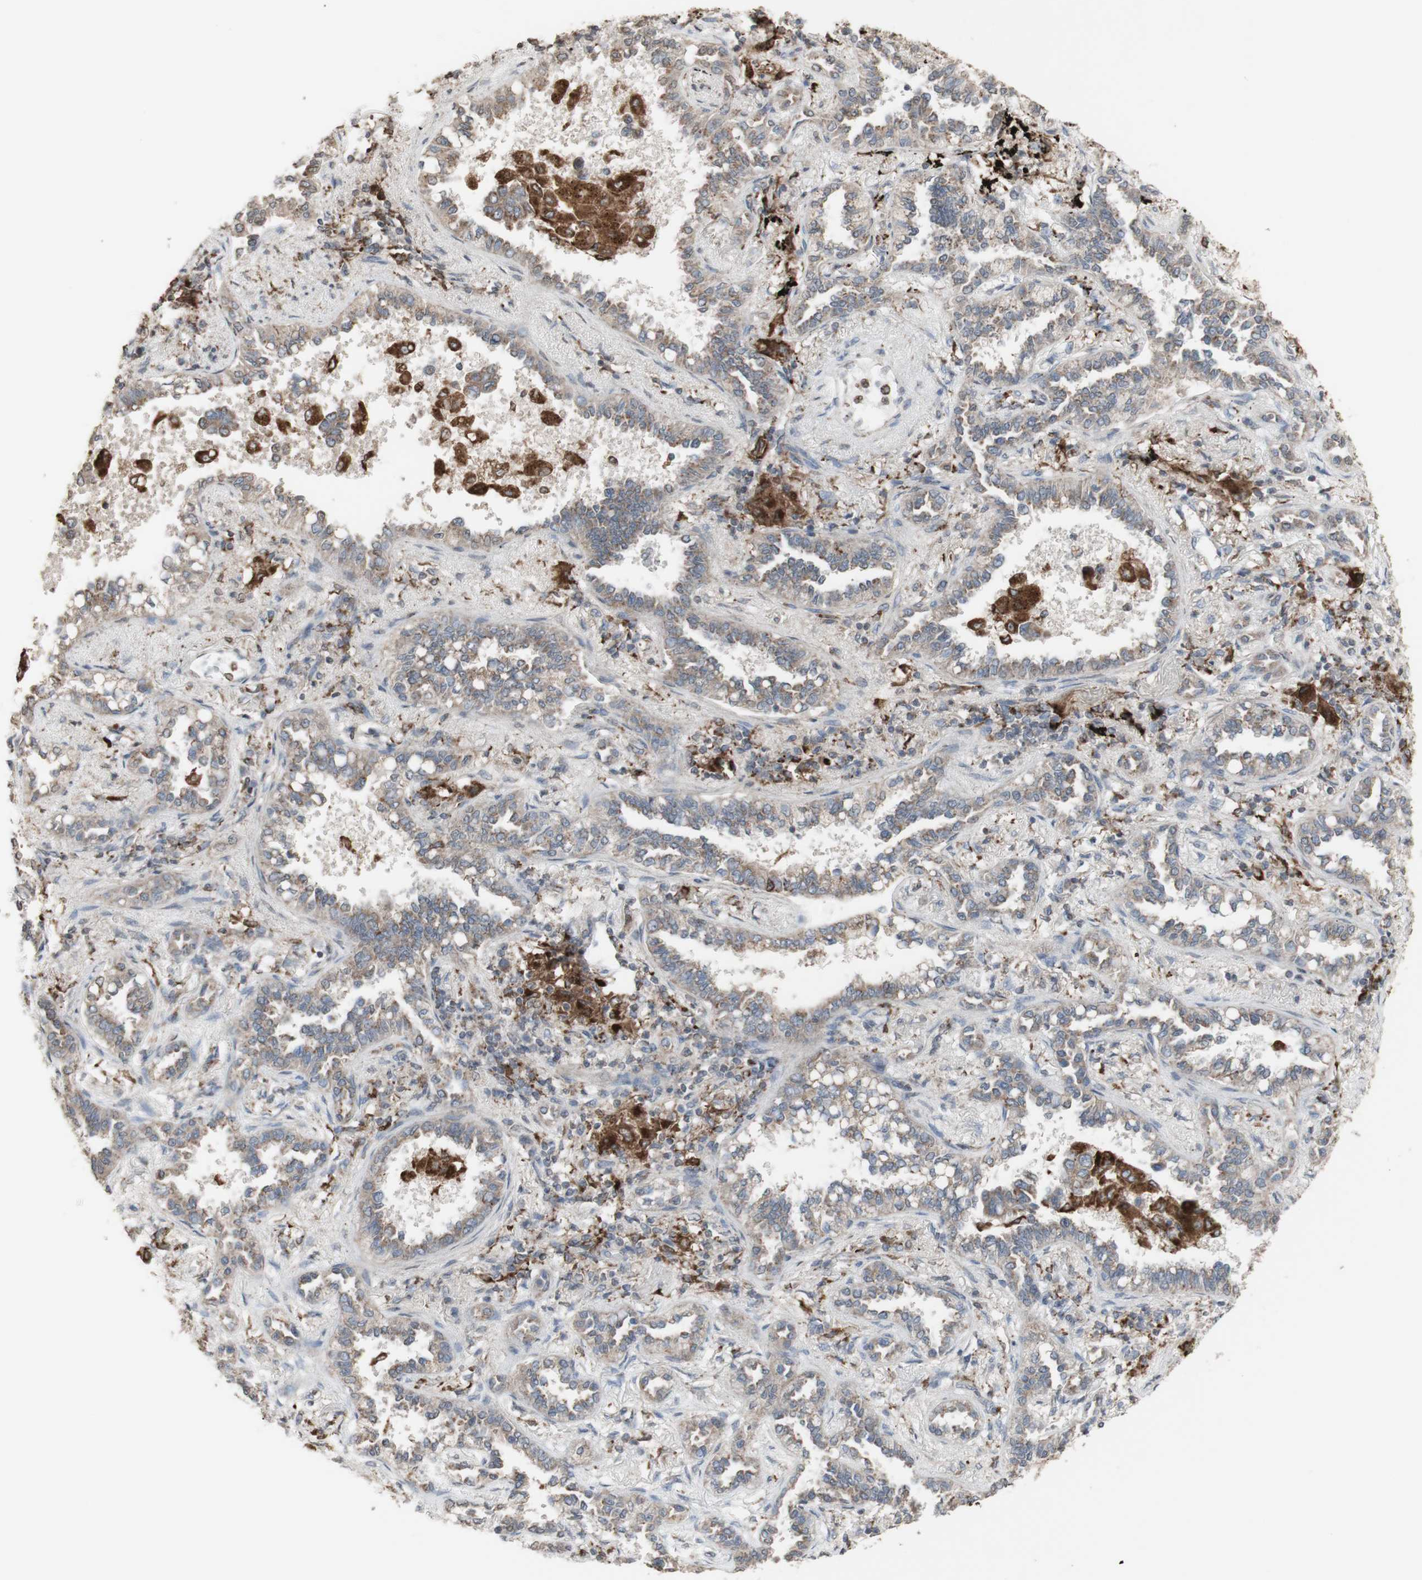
{"staining": {"intensity": "weak", "quantity": ">75%", "location": "cytoplasmic/membranous"}, "tissue": "lung cancer", "cell_type": "Tumor cells", "image_type": "cancer", "snomed": [{"axis": "morphology", "description": "Normal tissue, NOS"}, {"axis": "morphology", "description": "Adenocarcinoma, NOS"}, {"axis": "topography", "description": "Lung"}], "caption": "A low amount of weak cytoplasmic/membranous expression is seen in approximately >75% of tumor cells in lung adenocarcinoma tissue. Using DAB (brown) and hematoxylin (blue) stains, captured at high magnification using brightfield microscopy.", "gene": "ATP6V1E1", "patient": {"sex": "male", "age": 59}}